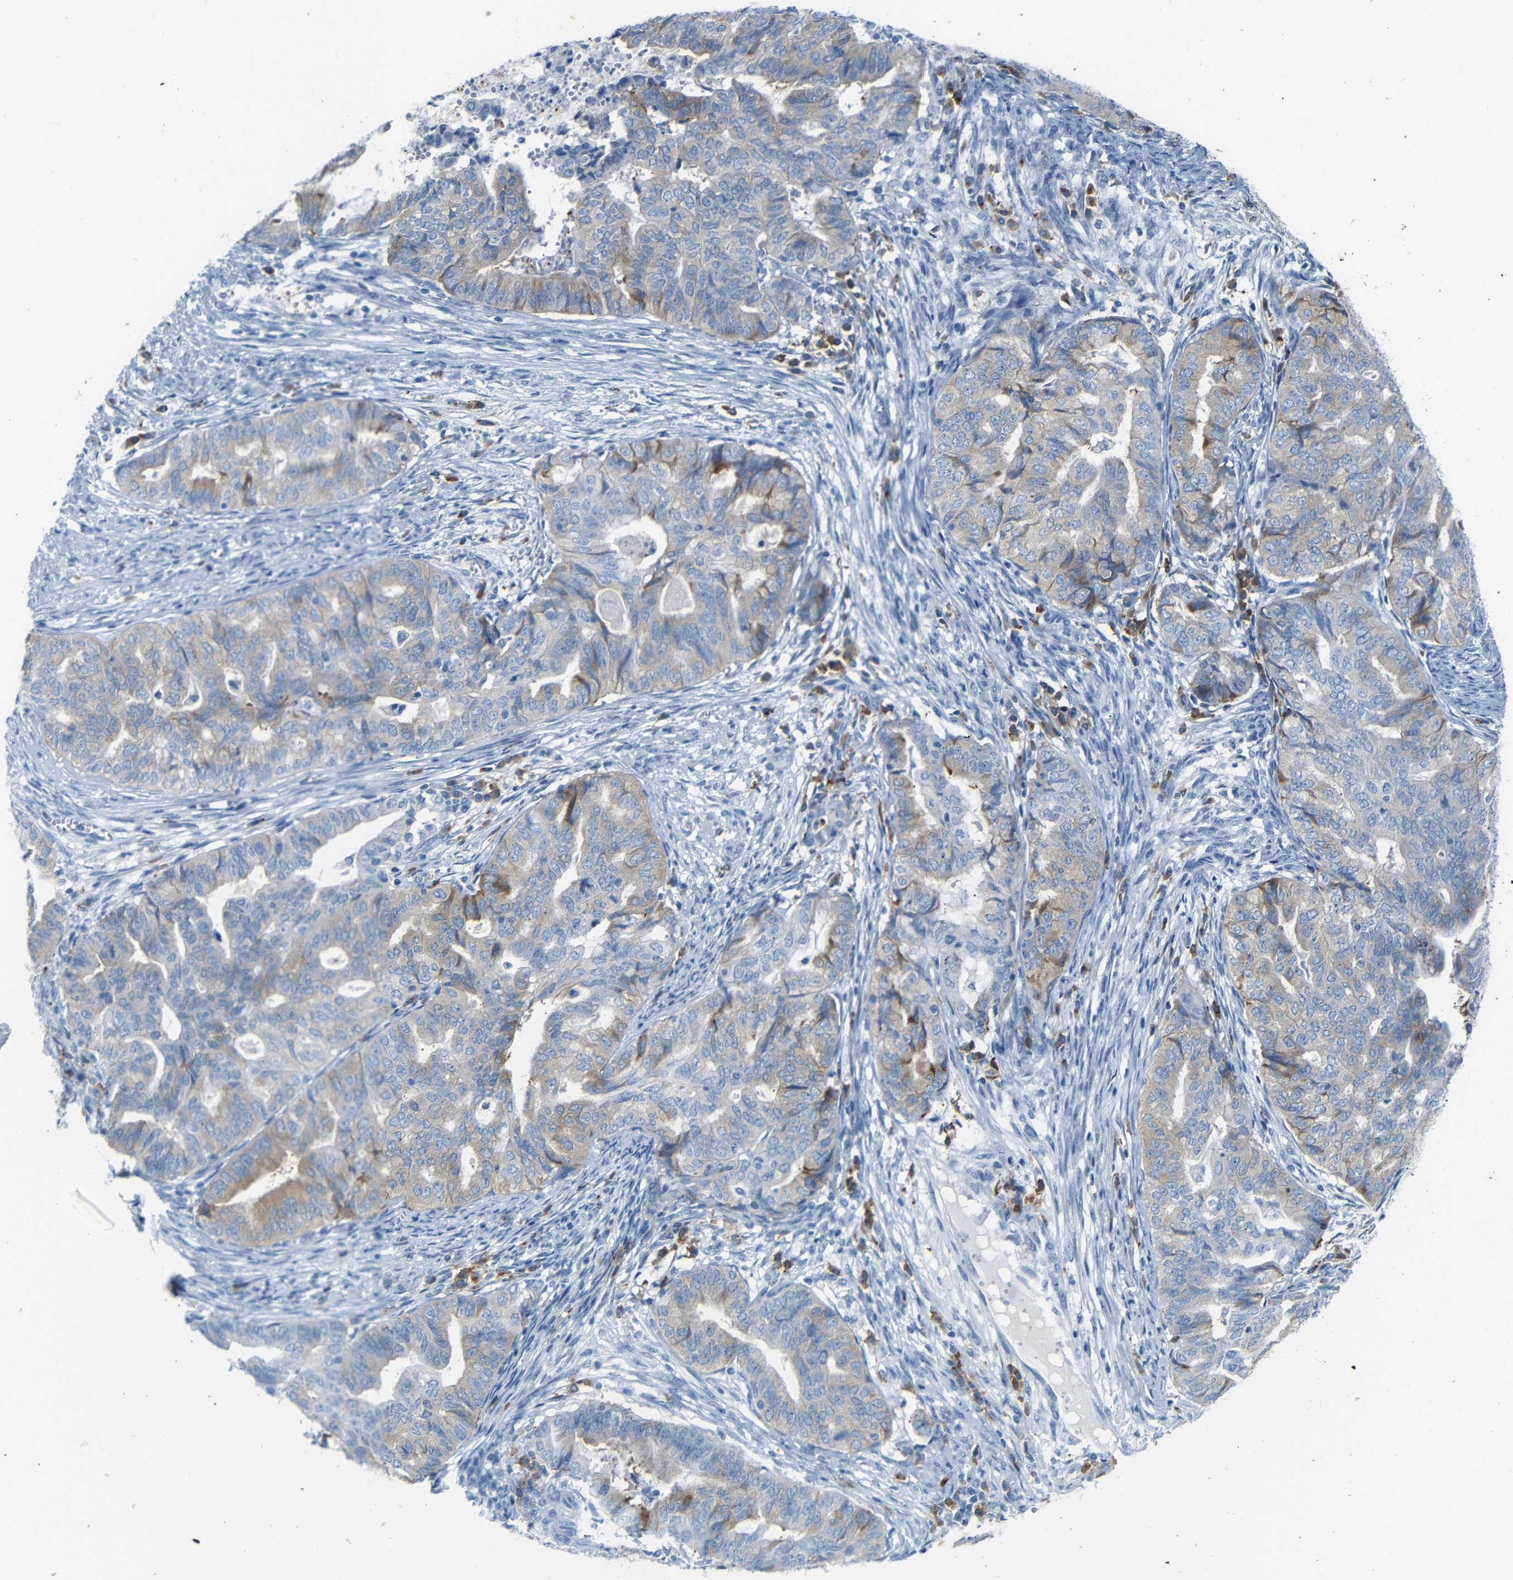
{"staining": {"intensity": "weak", "quantity": "25%-75%", "location": "cytoplasmic/membranous"}, "tissue": "endometrial cancer", "cell_type": "Tumor cells", "image_type": "cancer", "snomed": [{"axis": "morphology", "description": "Adenocarcinoma, NOS"}, {"axis": "topography", "description": "Endometrium"}], "caption": "Tumor cells reveal weak cytoplasmic/membranous staining in about 25%-75% of cells in adenocarcinoma (endometrial).", "gene": "FCRL1", "patient": {"sex": "female", "age": 79}}